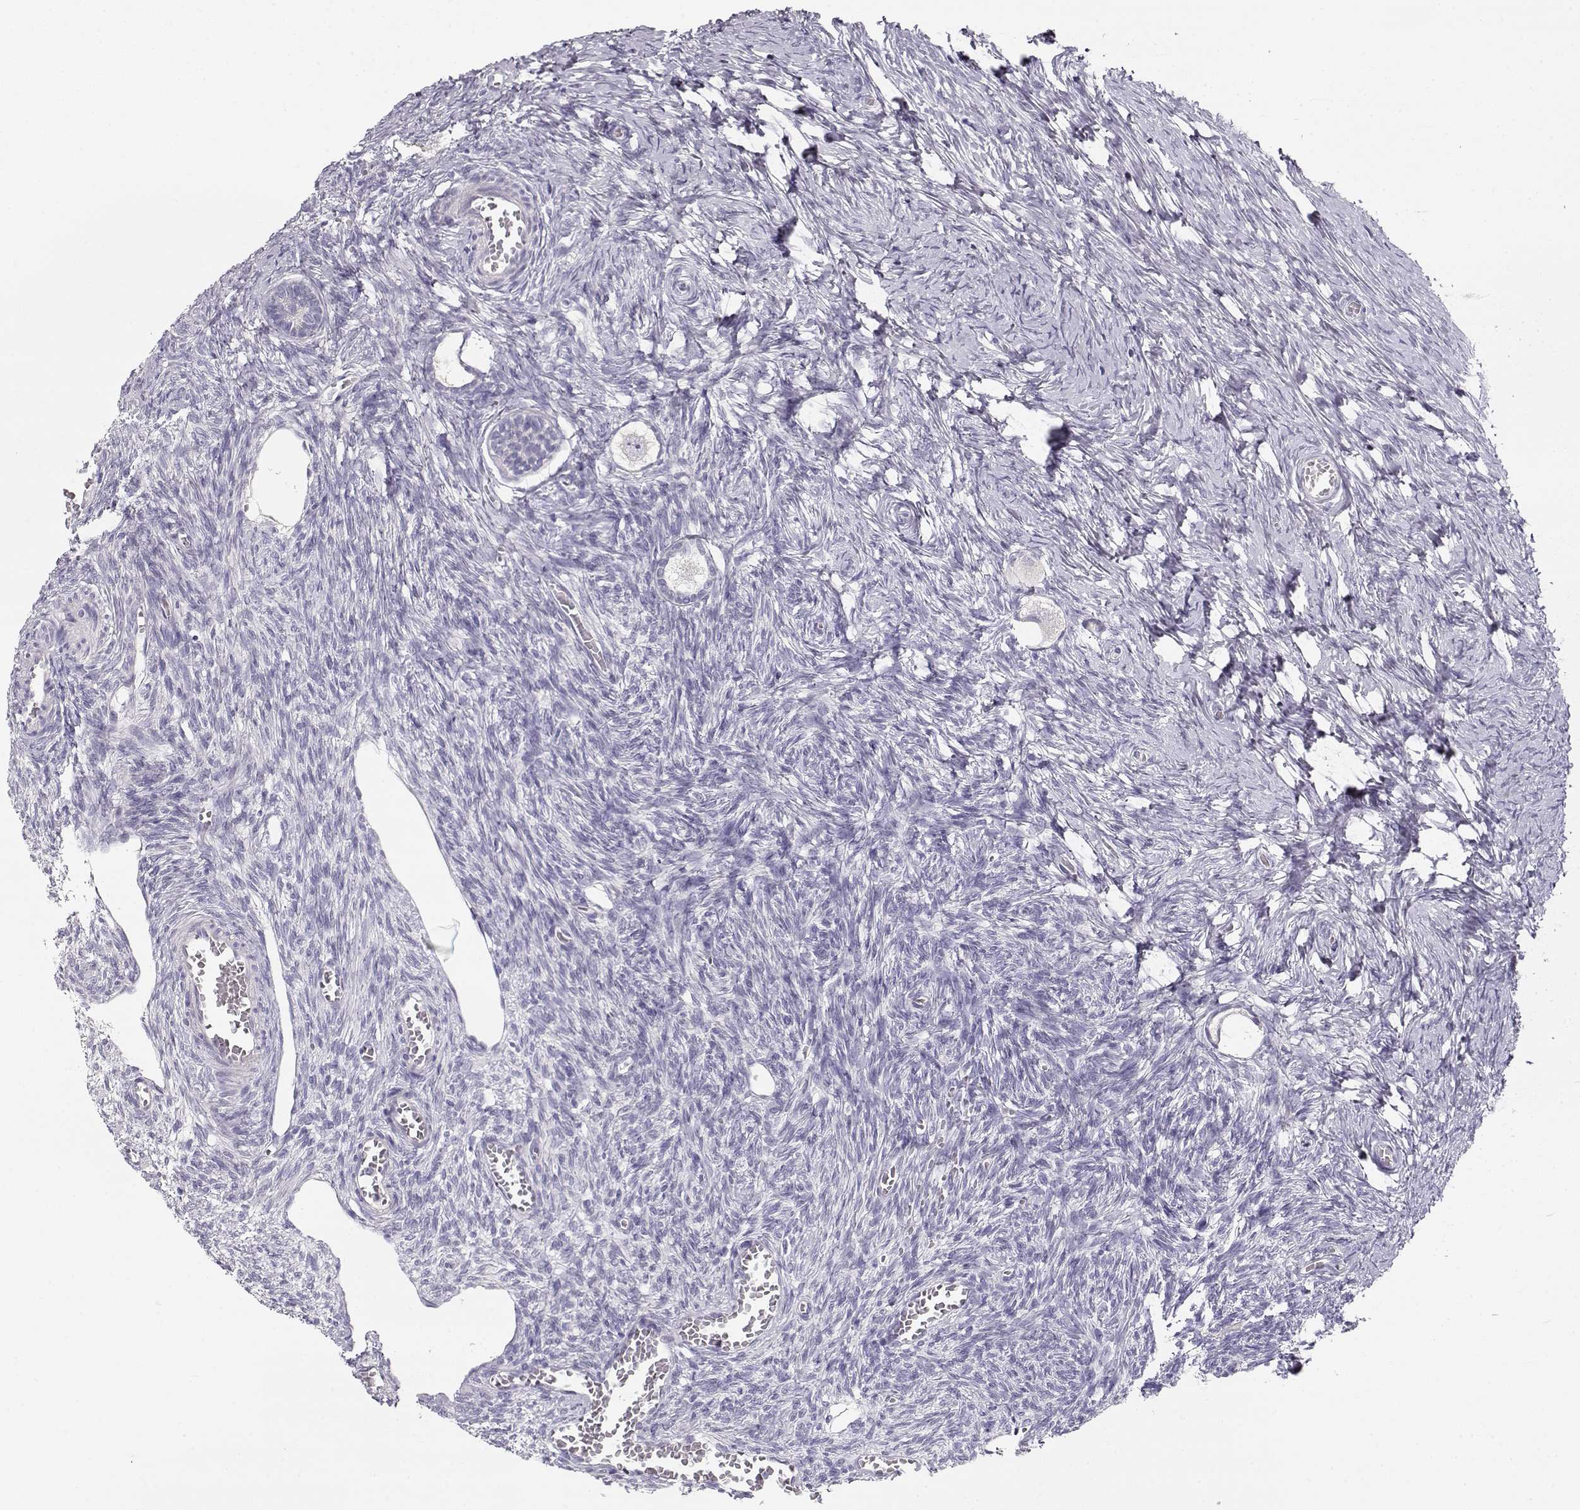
{"staining": {"intensity": "negative", "quantity": "none", "location": "none"}, "tissue": "ovary", "cell_type": "Follicle cells", "image_type": "normal", "snomed": [{"axis": "morphology", "description": "Normal tissue, NOS"}, {"axis": "topography", "description": "Ovary"}], "caption": "The image displays no staining of follicle cells in unremarkable ovary.", "gene": "GLIPR1L2", "patient": {"sex": "female", "age": 27}}